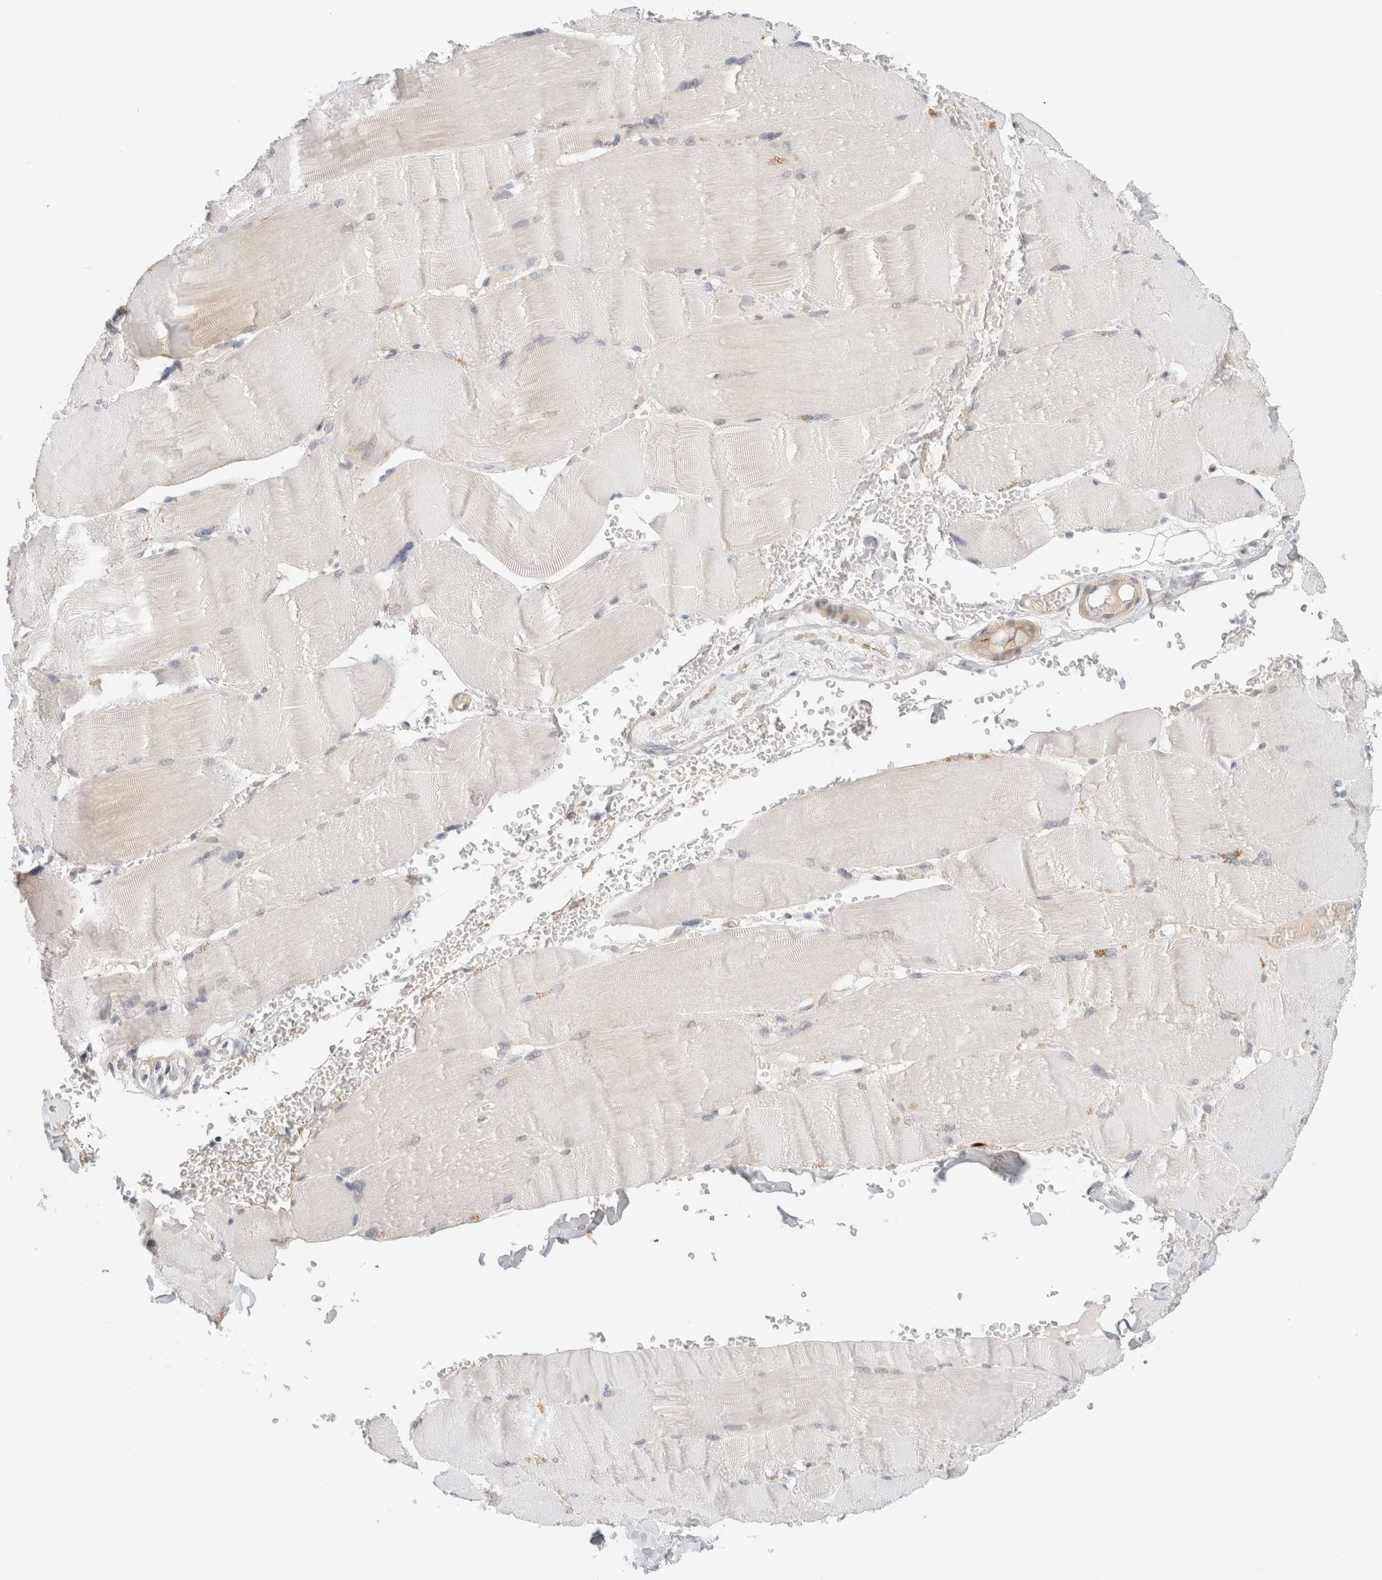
{"staining": {"intensity": "negative", "quantity": "none", "location": "none"}, "tissue": "skeletal muscle", "cell_type": "Myocytes", "image_type": "normal", "snomed": [{"axis": "morphology", "description": "Normal tissue, NOS"}, {"axis": "topography", "description": "Skin"}, {"axis": "topography", "description": "Skeletal muscle"}], "caption": "This is an IHC image of normal human skeletal muscle. There is no positivity in myocytes.", "gene": "MARK3", "patient": {"sex": "male", "age": 83}}